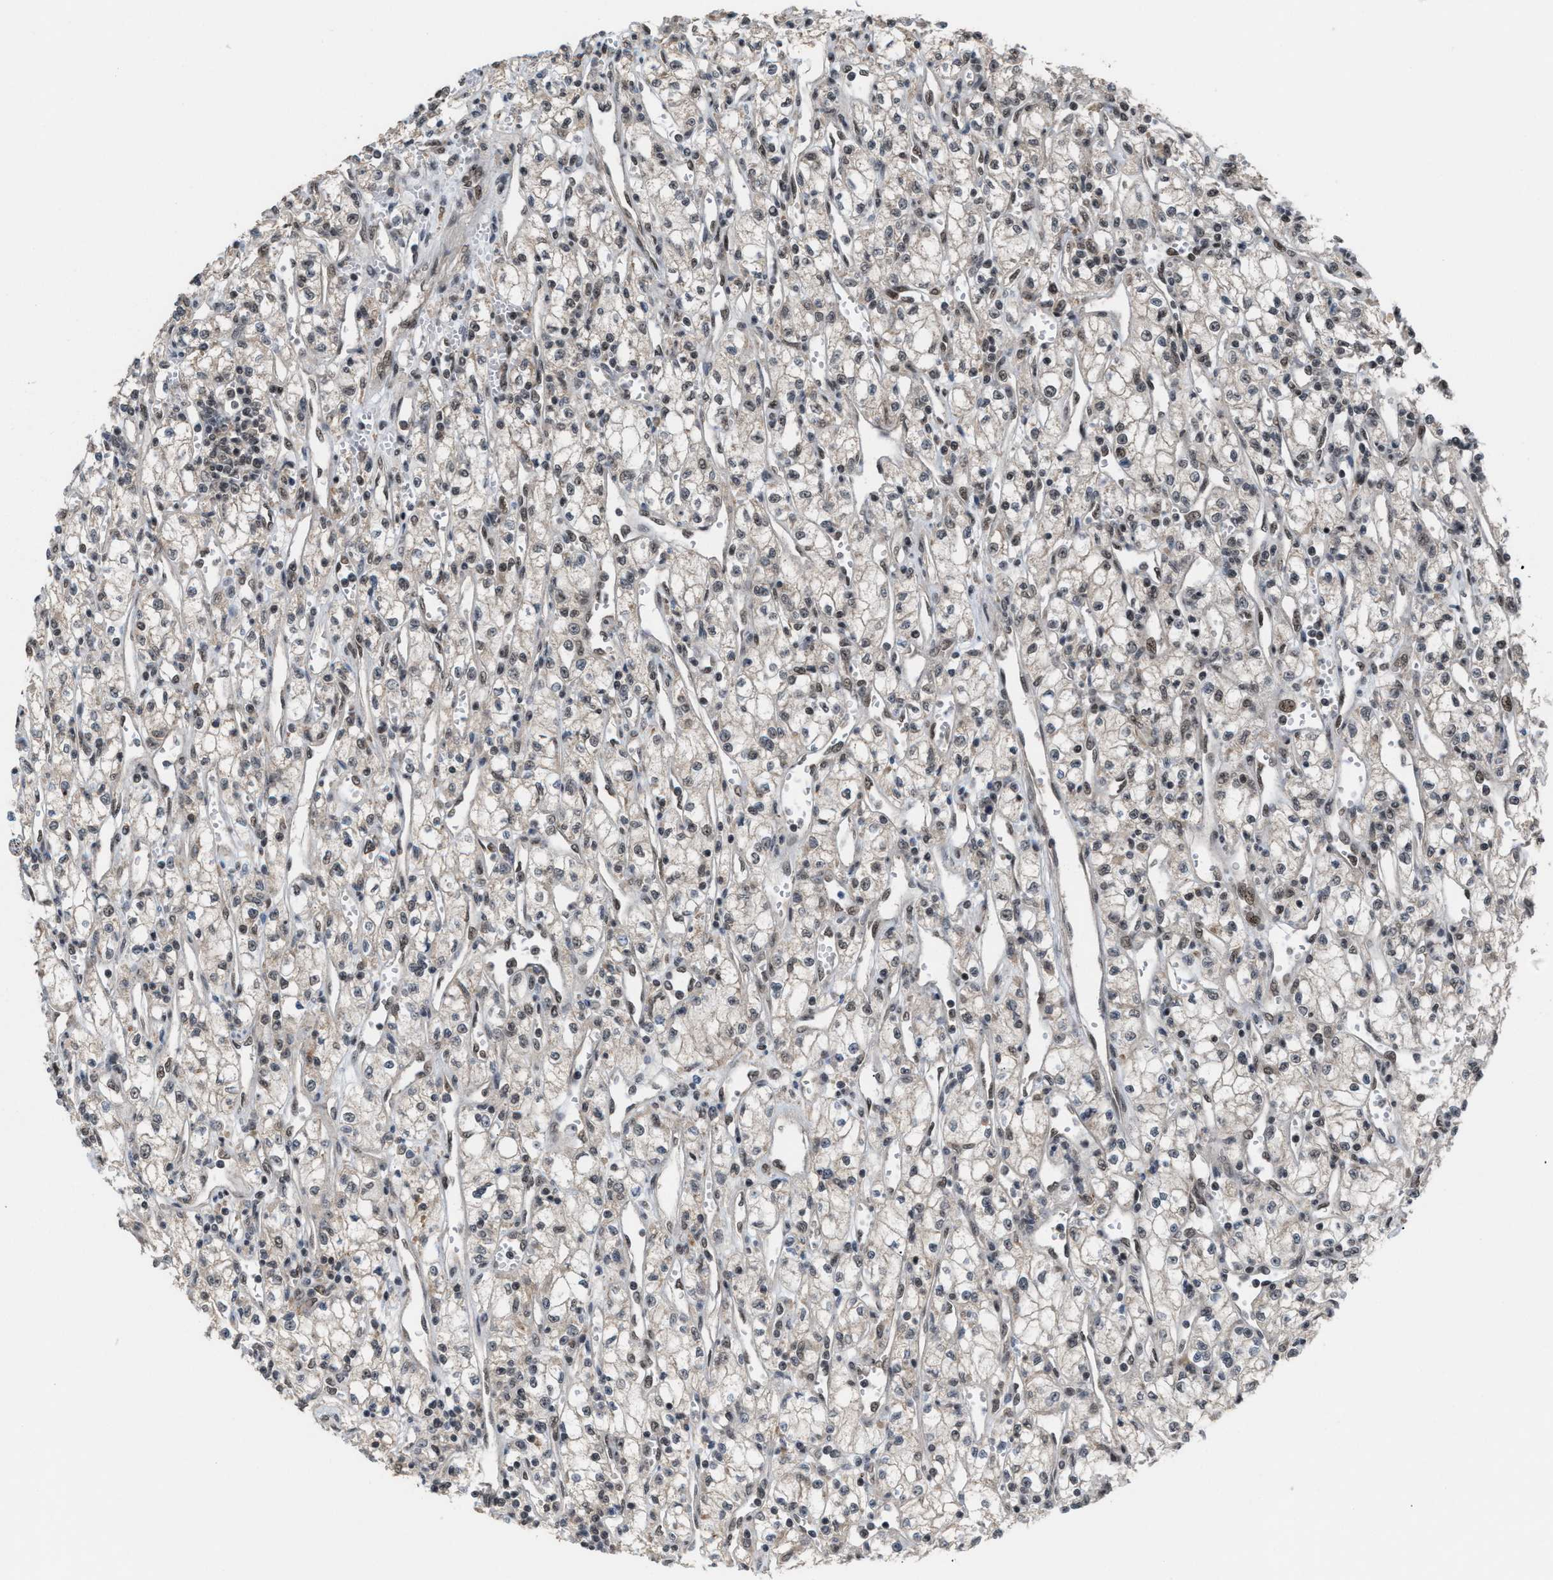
{"staining": {"intensity": "weak", "quantity": "25%-75%", "location": "nuclear"}, "tissue": "renal cancer", "cell_type": "Tumor cells", "image_type": "cancer", "snomed": [{"axis": "morphology", "description": "Adenocarcinoma, NOS"}, {"axis": "topography", "description": "Kidney"}], "caption": "Immunohistochemical staining of renal adenocarcinoma demonstrates weak nuclear protein staining in about 25%-75% of tumor cells.", "gene": "PRPF4", "patient": {"sex": "male", "age": 59}}